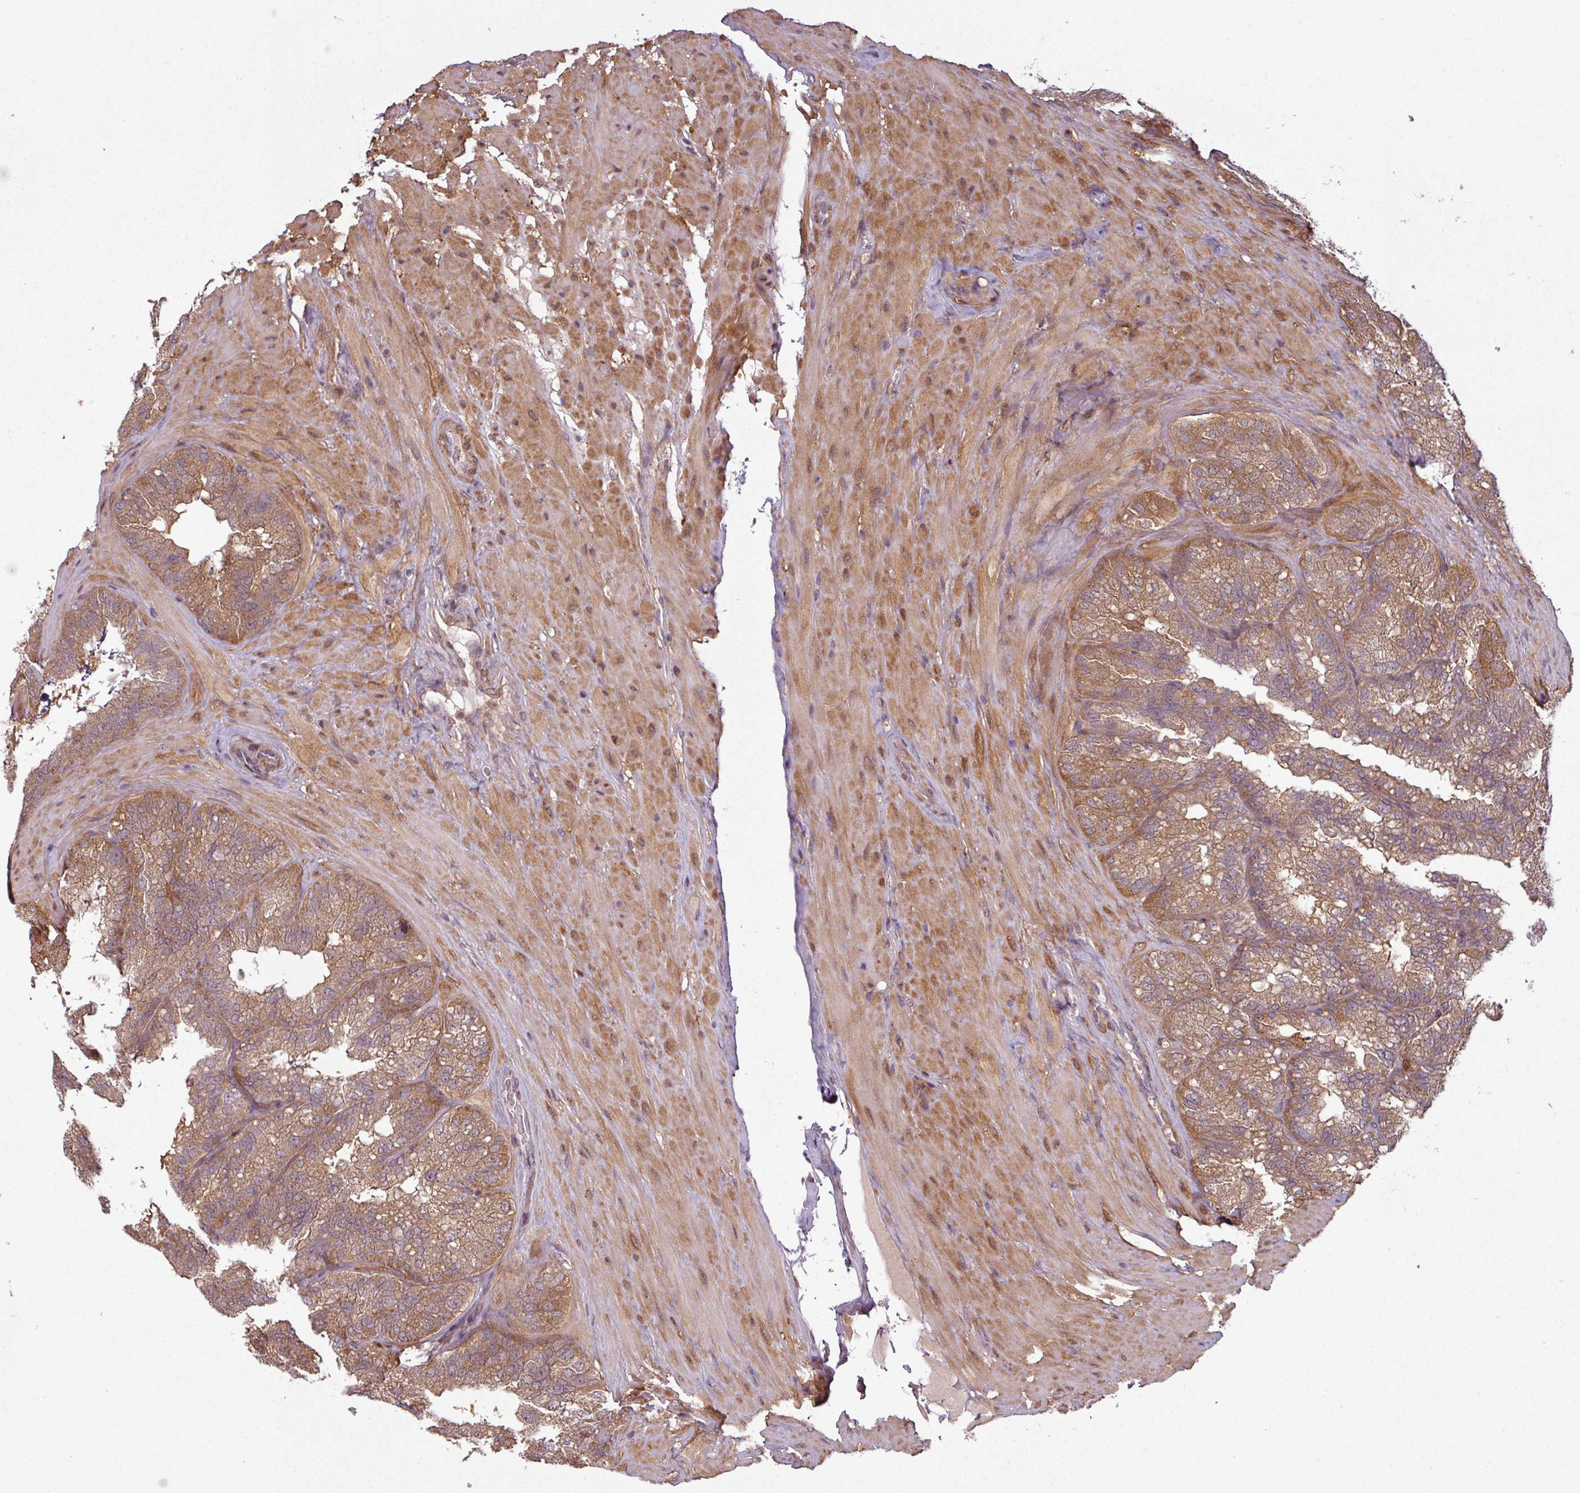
{"staining": {"intensity": "moderate", "quantity": ">75%", "location": "cytoplasmic/membranous"}, "tissue": "seminal vesicle", "cell_type": "Glandular cells", "image_type": "normal", "snomed": [{"axis": "morphology", "description": "Normal tissue, NOS"}, {"axis": "topography", "description": "Seminal veicle"}], "caption": "Protein expression analysis of unremarkable seminal vesicle exhibits moderate cytoplasmic/membranous expression in approximately >75% of glandular cells. Ihc stains the protein in brown and the nuclei are stained blue.", "gene": "SH3BGRL", "patient": {"sex": "male", "age": 58}}